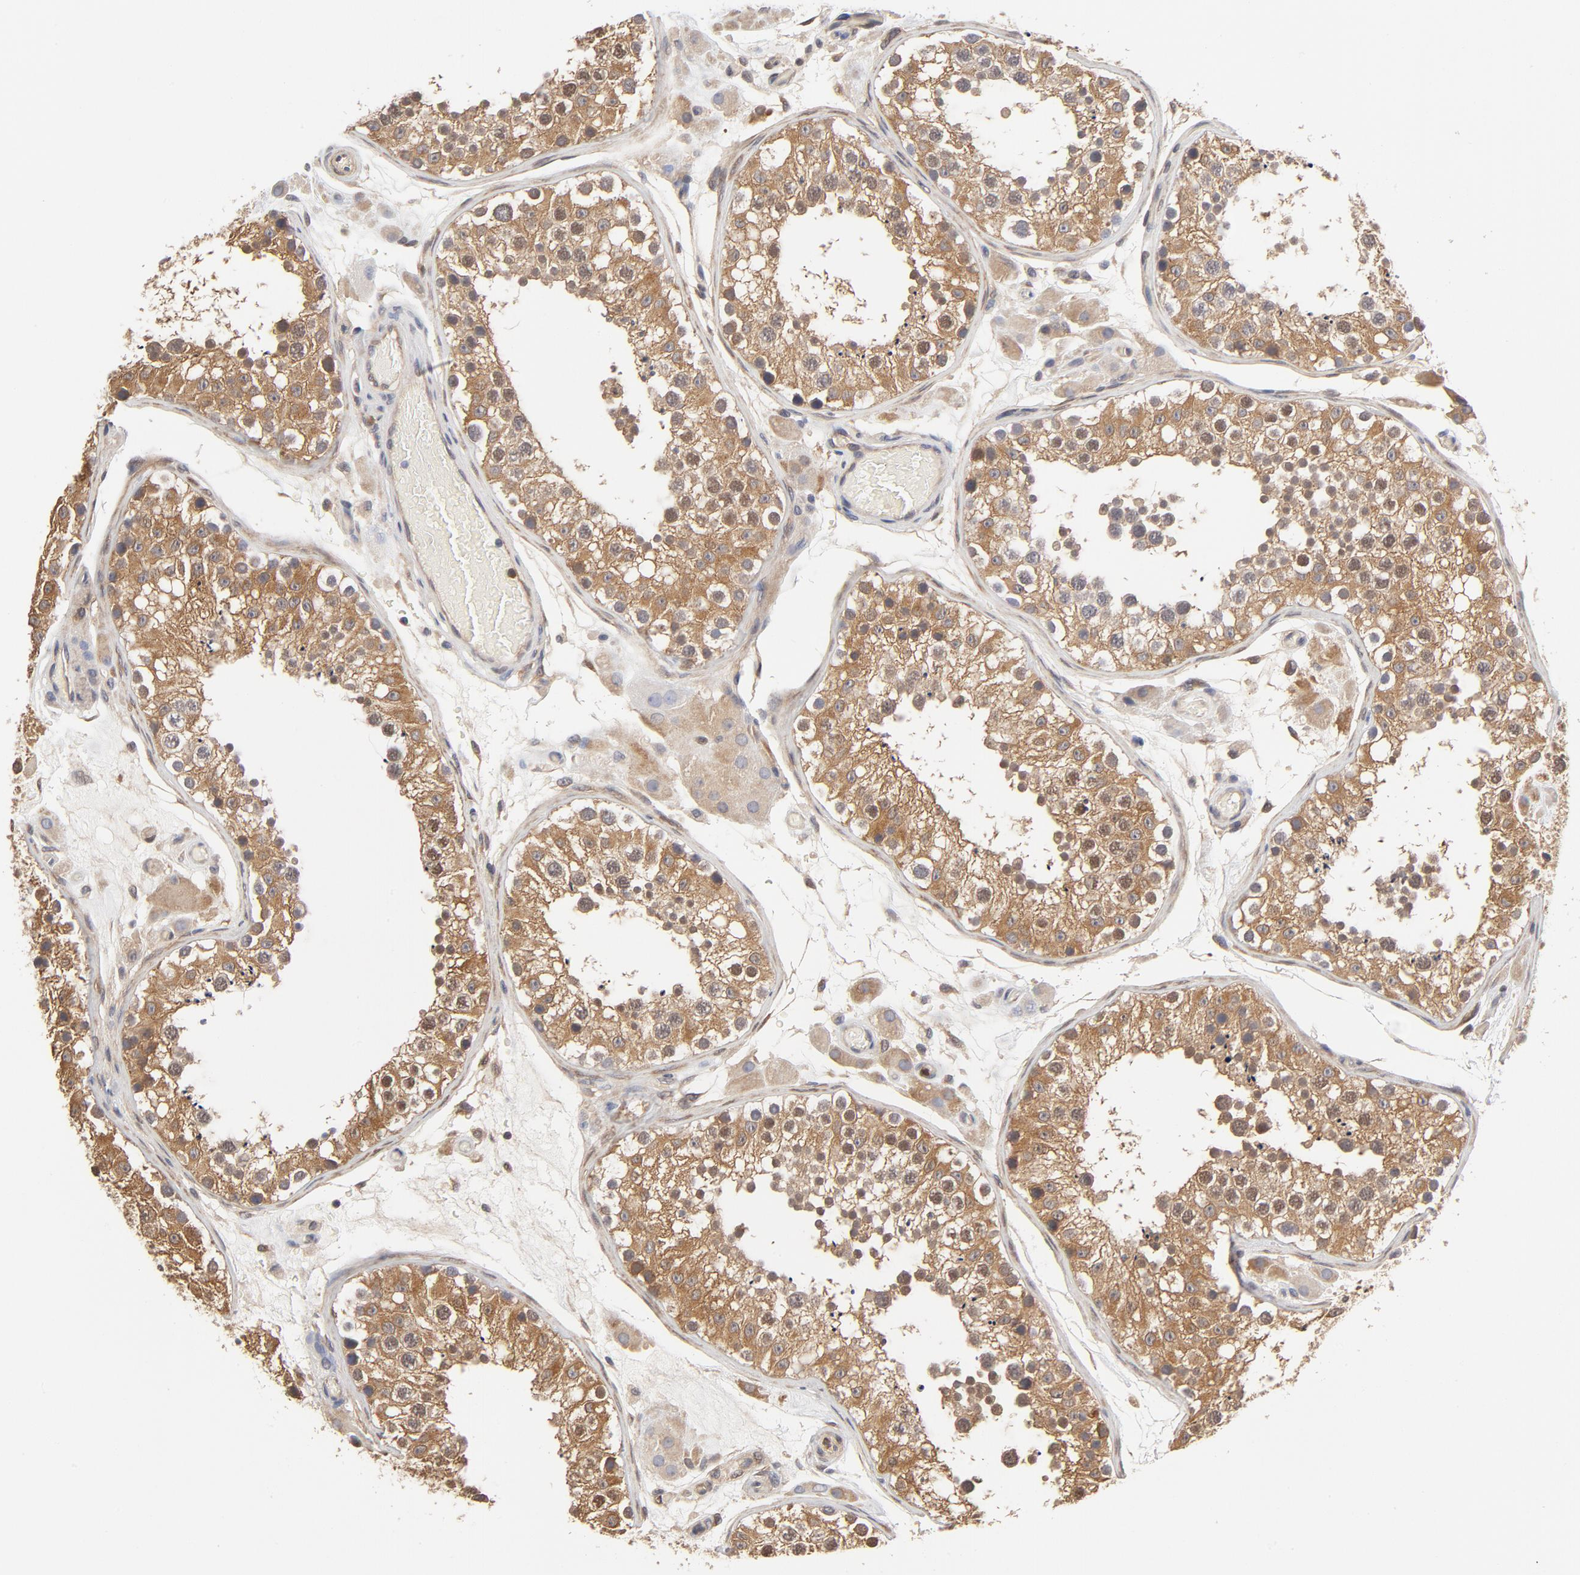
{"staining": {"intensity": "moderate", "quantity": ">75%", "location": "cytoplasmic/membranous"}, "tissue": "testis", "cell_type": "Cells in seminiferous ducts", "image_type": "normal", "snomed": [{"axis": "morphology", "description": "Normal tissue, NOS"}, {"axis": "topography", "description": "Testis"}], "caption": "Brown immunohistochemical staining in normal testis shows moderate cytoplasmic/membranous positivity in about >75% of cells in seminiferous ducts. The protein is stained brown, and the nuclei are stained in blue (DAB IHC with brightfield microscopy, high magnification).", "gene": "ASMTL", "patient": {"sex": "male", "age": 26}}